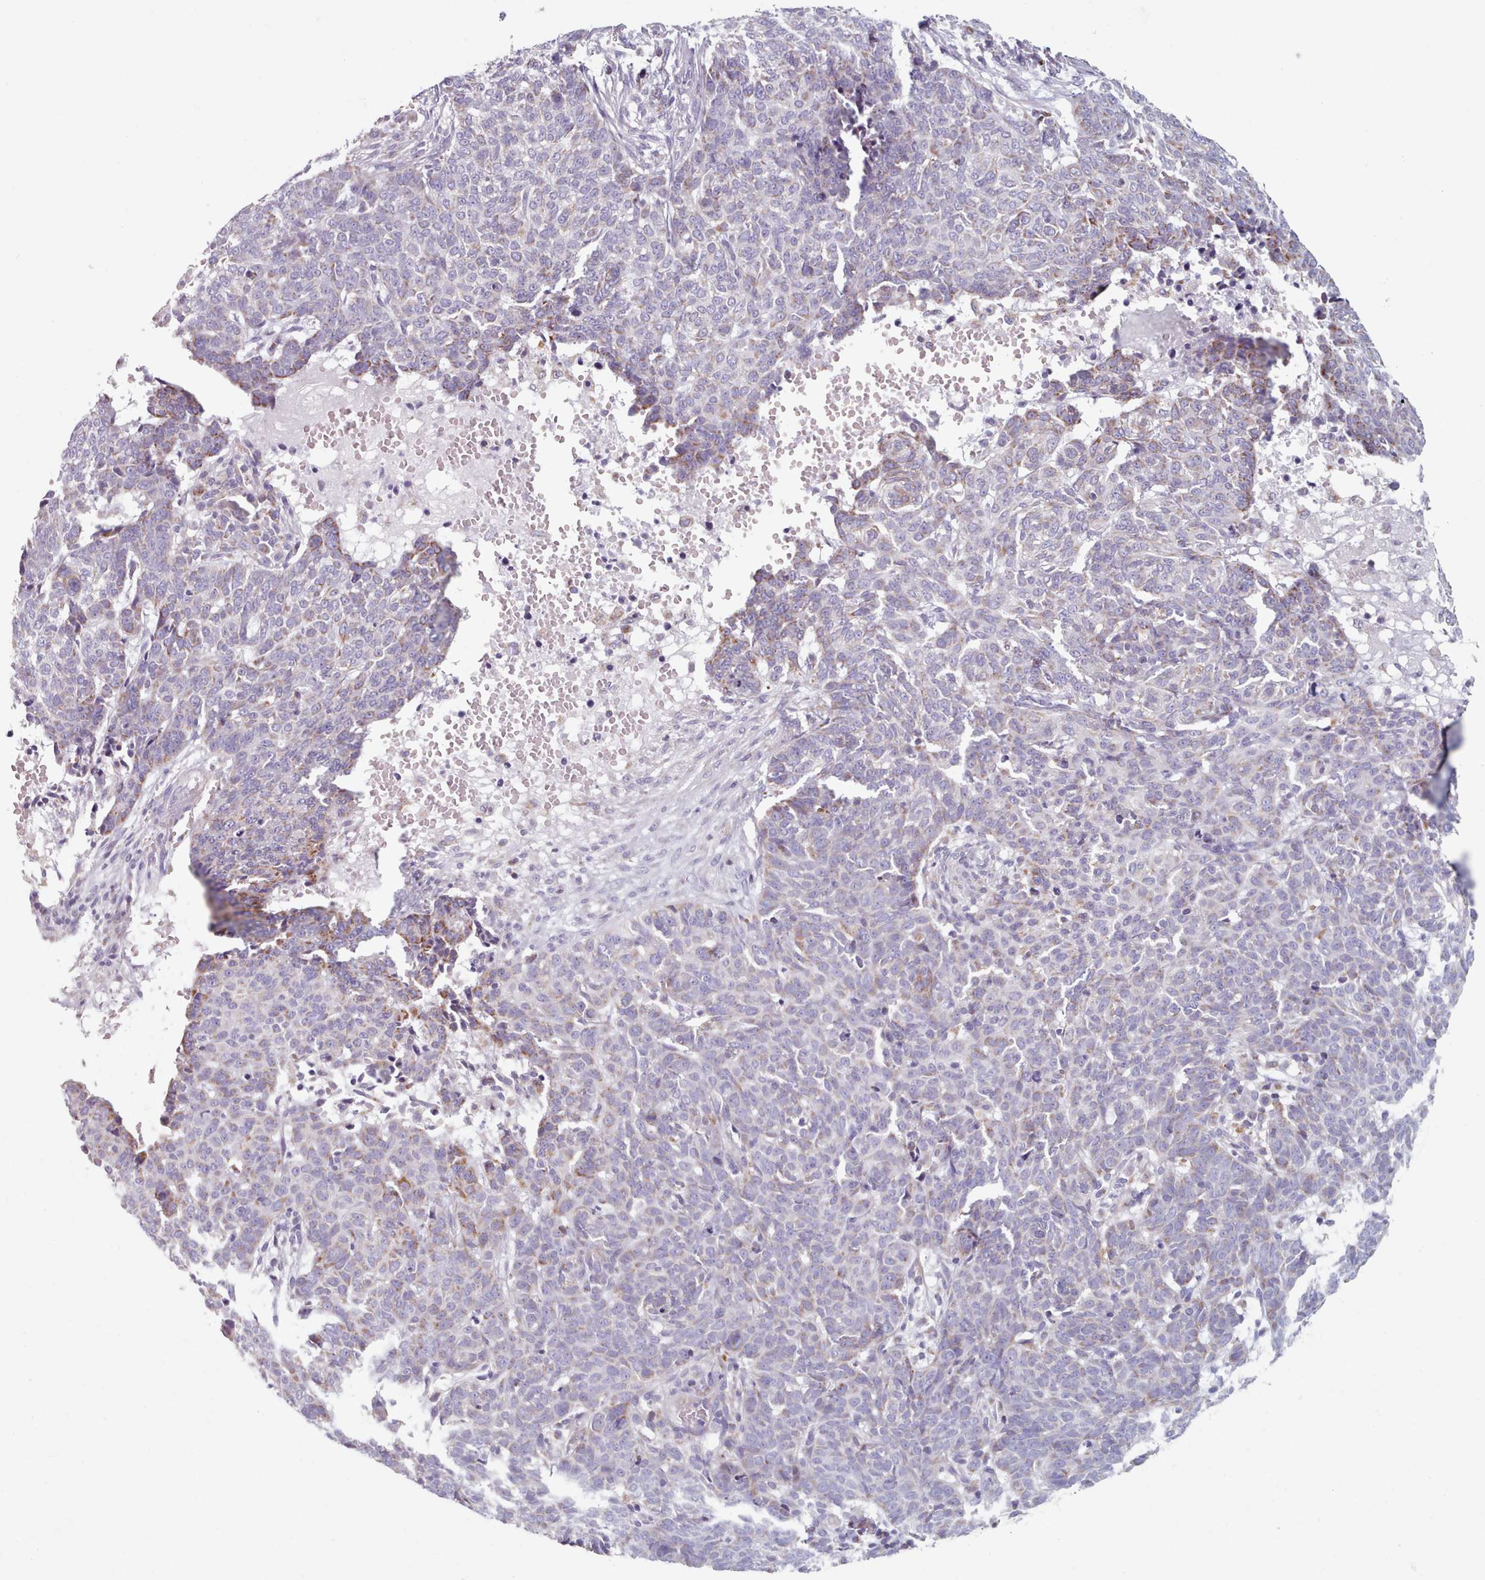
{"staining": {"intensity": "moderate", "quantity": "<25%", "location": "cytoplasmic/membranous"}, "tissue": "skin cancer", "cell_type": "Tumor cells", "image_type": "cancer", "snomed": [{"axis": "morphology", "description": "Basal cell carcinoma"}, {"axis": "topography", "description": "Skin"}], "caption": "This image reveals immunohistochemistry (IHC) staining of skin cancer, with low moderate cytoplasmic/membranous positivity in approximately <25% of tumor cells.", "gene": "FAM170B", "patient": {"sex": "male", "age": 85}}